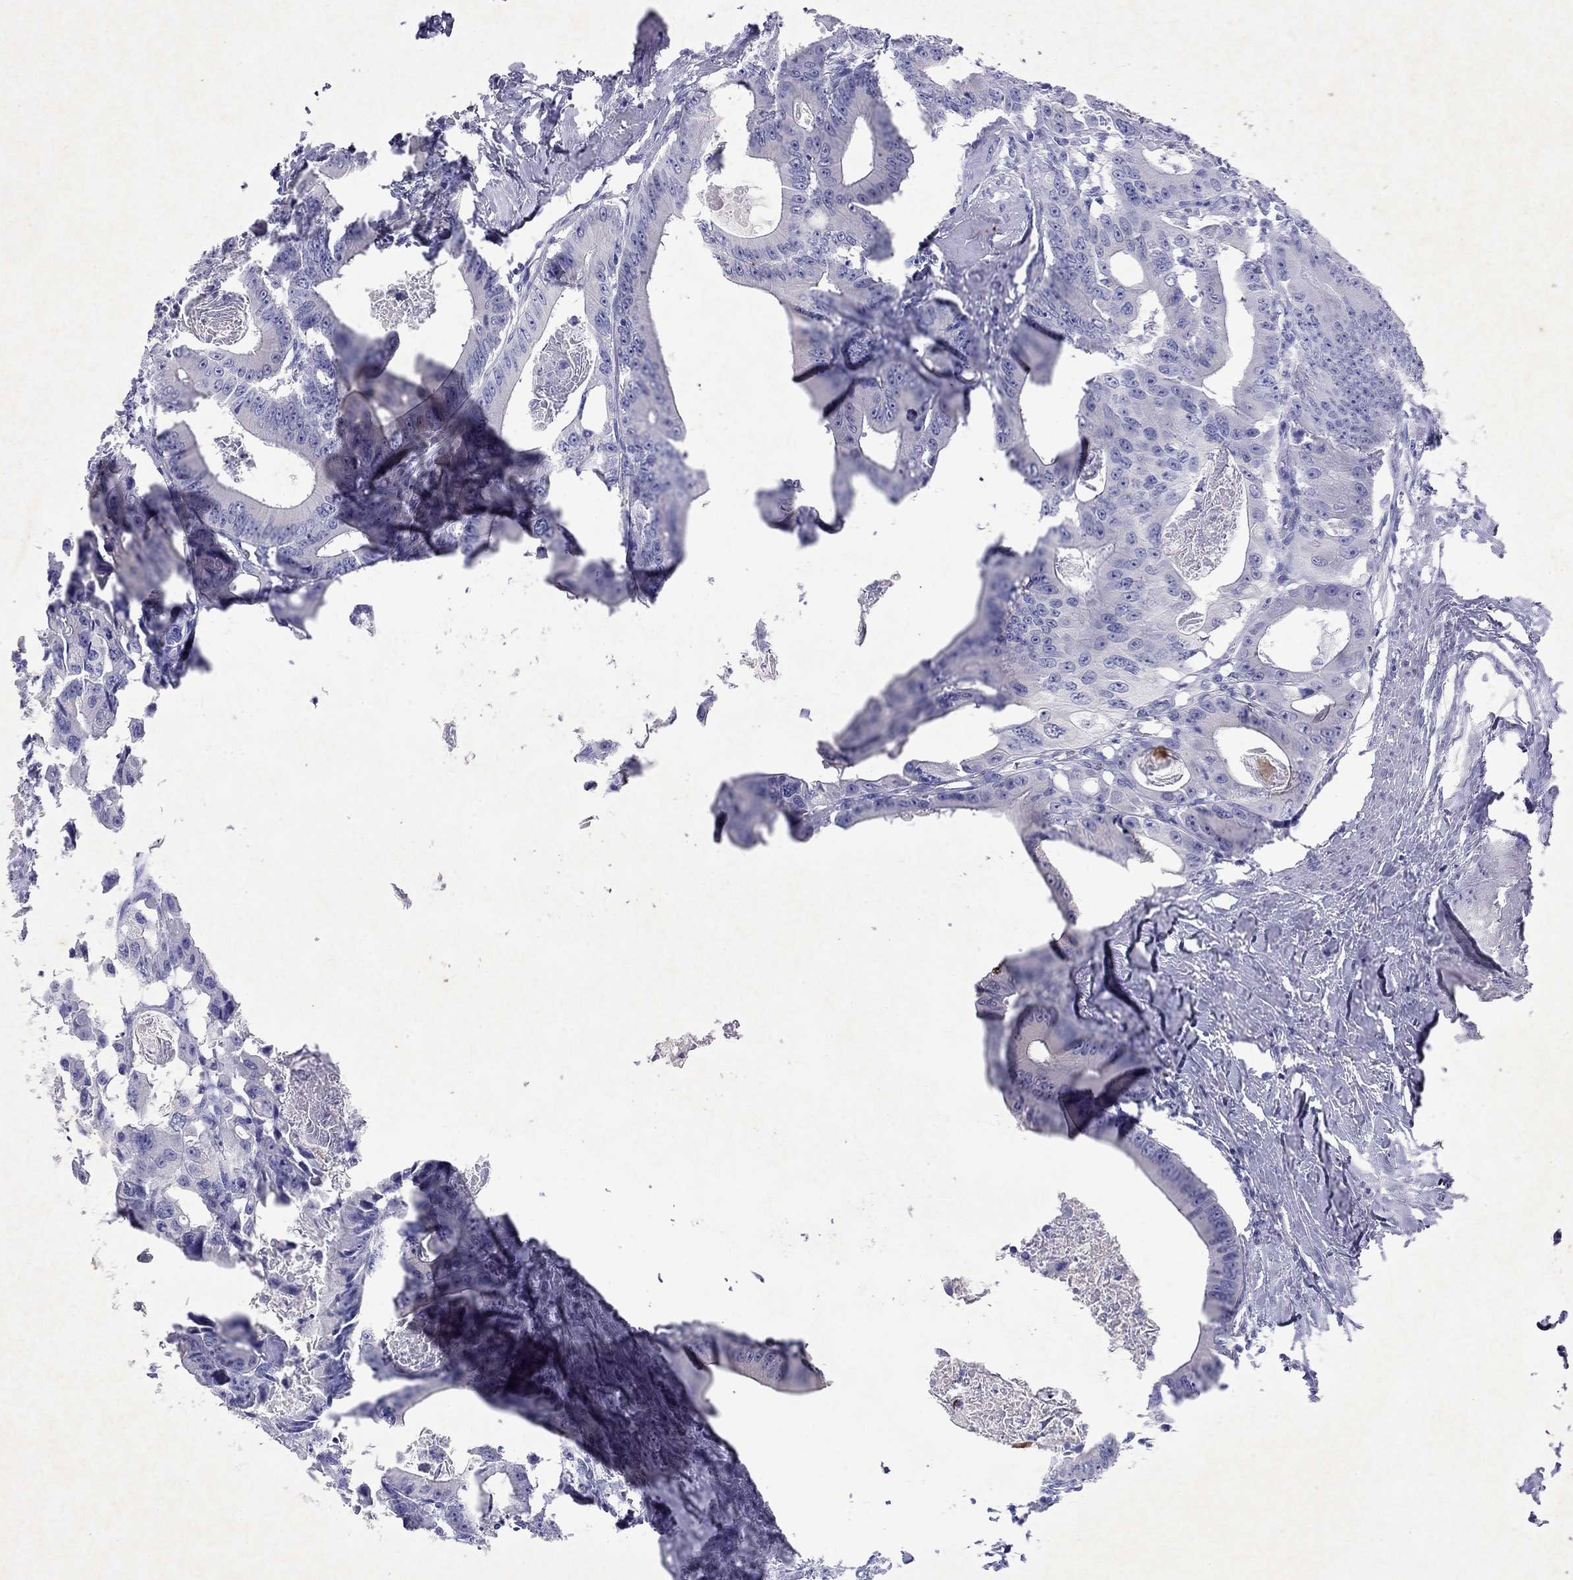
{"staining": {"intensity": "negative", "quantity": "none", "location": "none"}, "tissue": "colorectal cancer", "cell_type": "Tumor cells", "image_type": "cancer", "snomed": [{"axis": "morphology", "description": "Adenocarcinoma, NOS"}, {"axis": "topography", "description": "Rectum"}], "caption": "DAB immunohistochemical staining of colorectal adenocarcinoma displays no significant staining in tumor cells.", "gene": "ARMC12", "patient": {"sex": "male", "age": 64}}